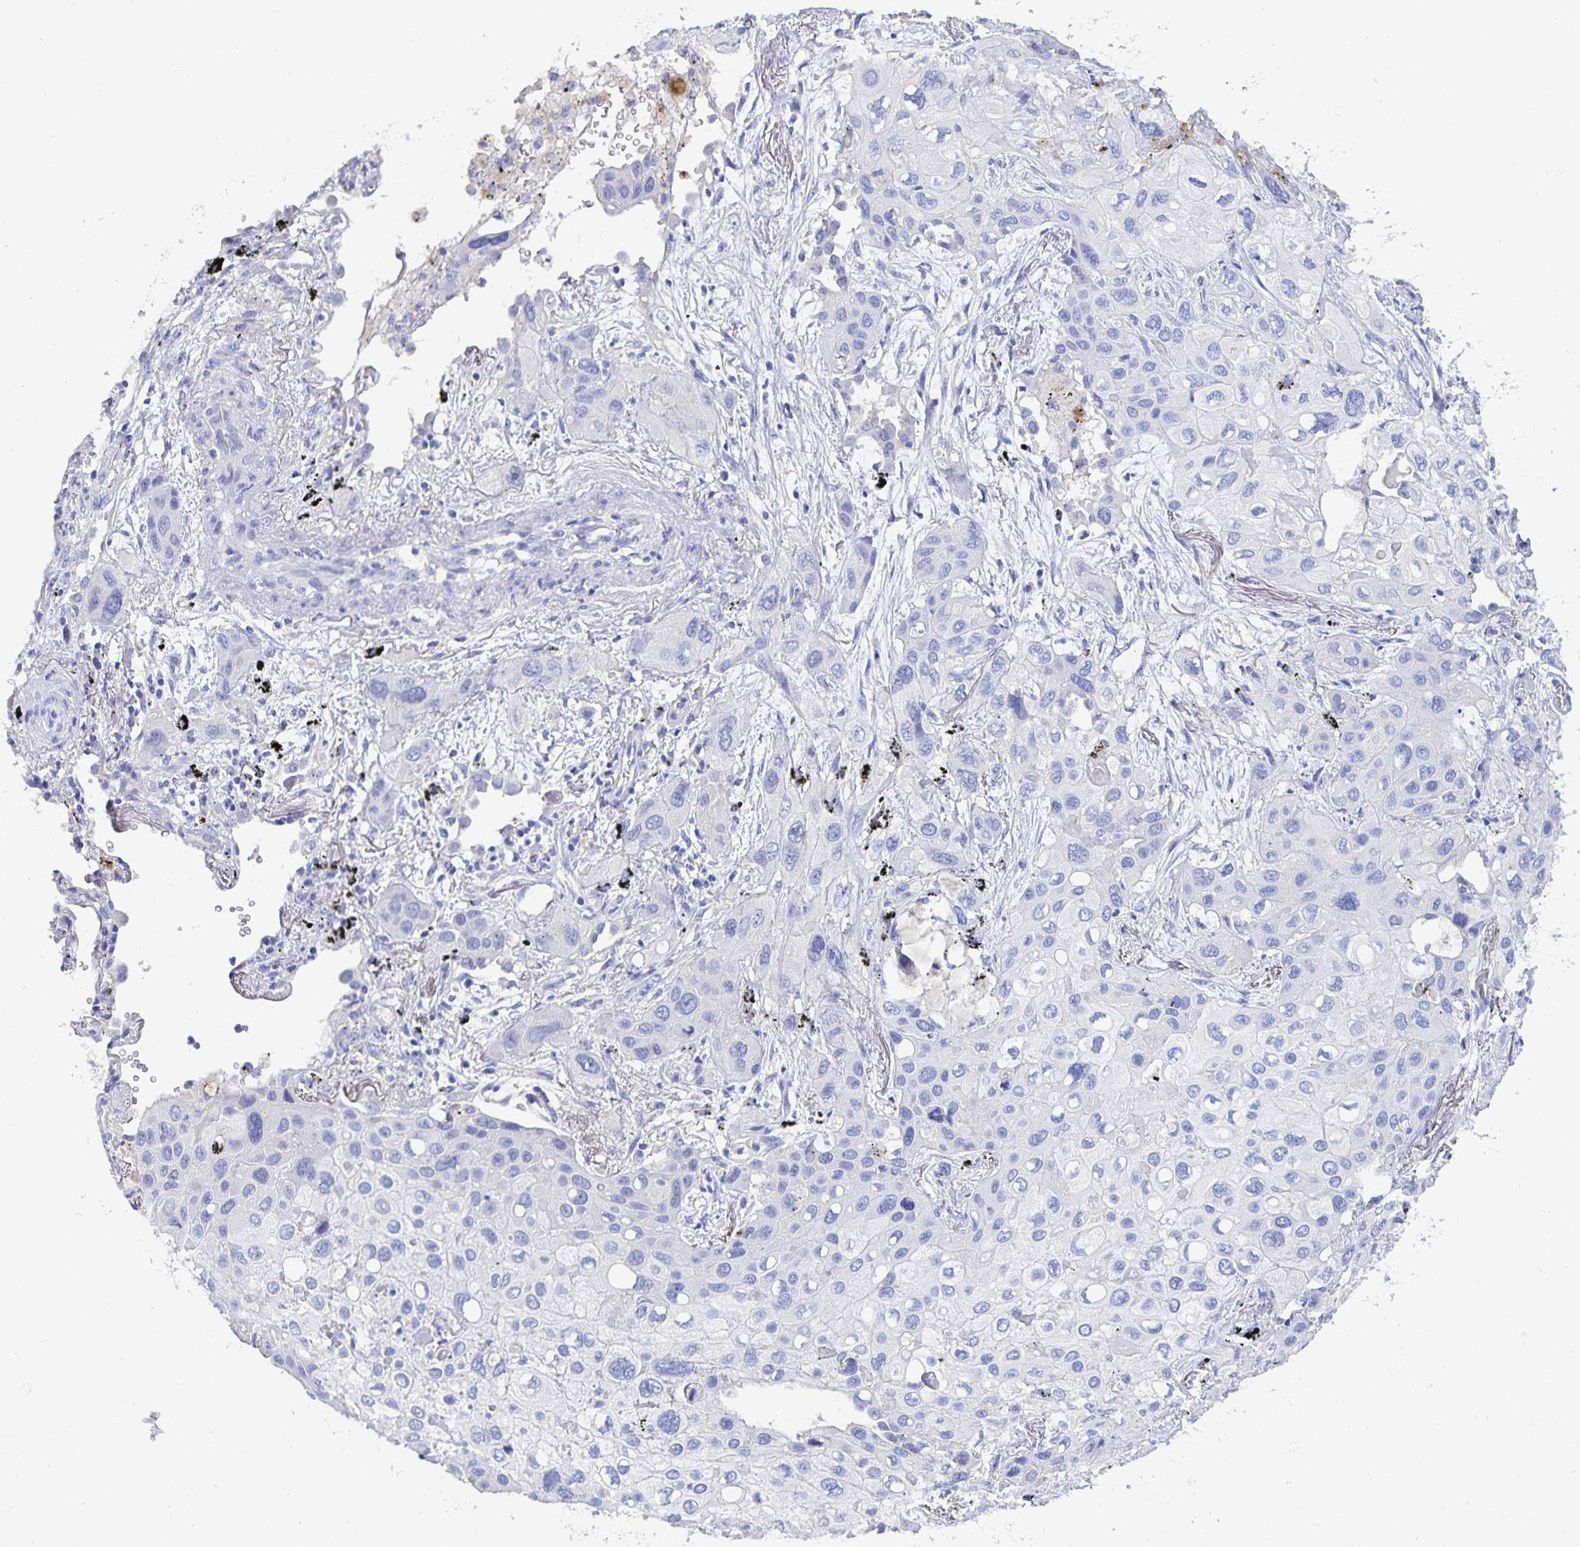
{"staining": {"intensity": "negative", "quantity": "none", "location": "none"}, "tissue": "lung cancer", "cell_type": "Tumor cells", "image_type": "cancer", "snomed": [{"axis": "morphology", "description": "Squamous cell carcinoma, NOS"}, {"axis": "morphology", "description": "Squamous cell carcinoma, metastatic, NOS"}, {"axis": "topography", "description": "Lung"}], "caption": "Immunohistochemistry histopathology image of human metastatic squamous cell carcinoma (lung) stained for a protein (brown), which exhibits no expression in tumor cells.", "gene": "CFAP69", "patient": {"sex": "male", "age": 59}}